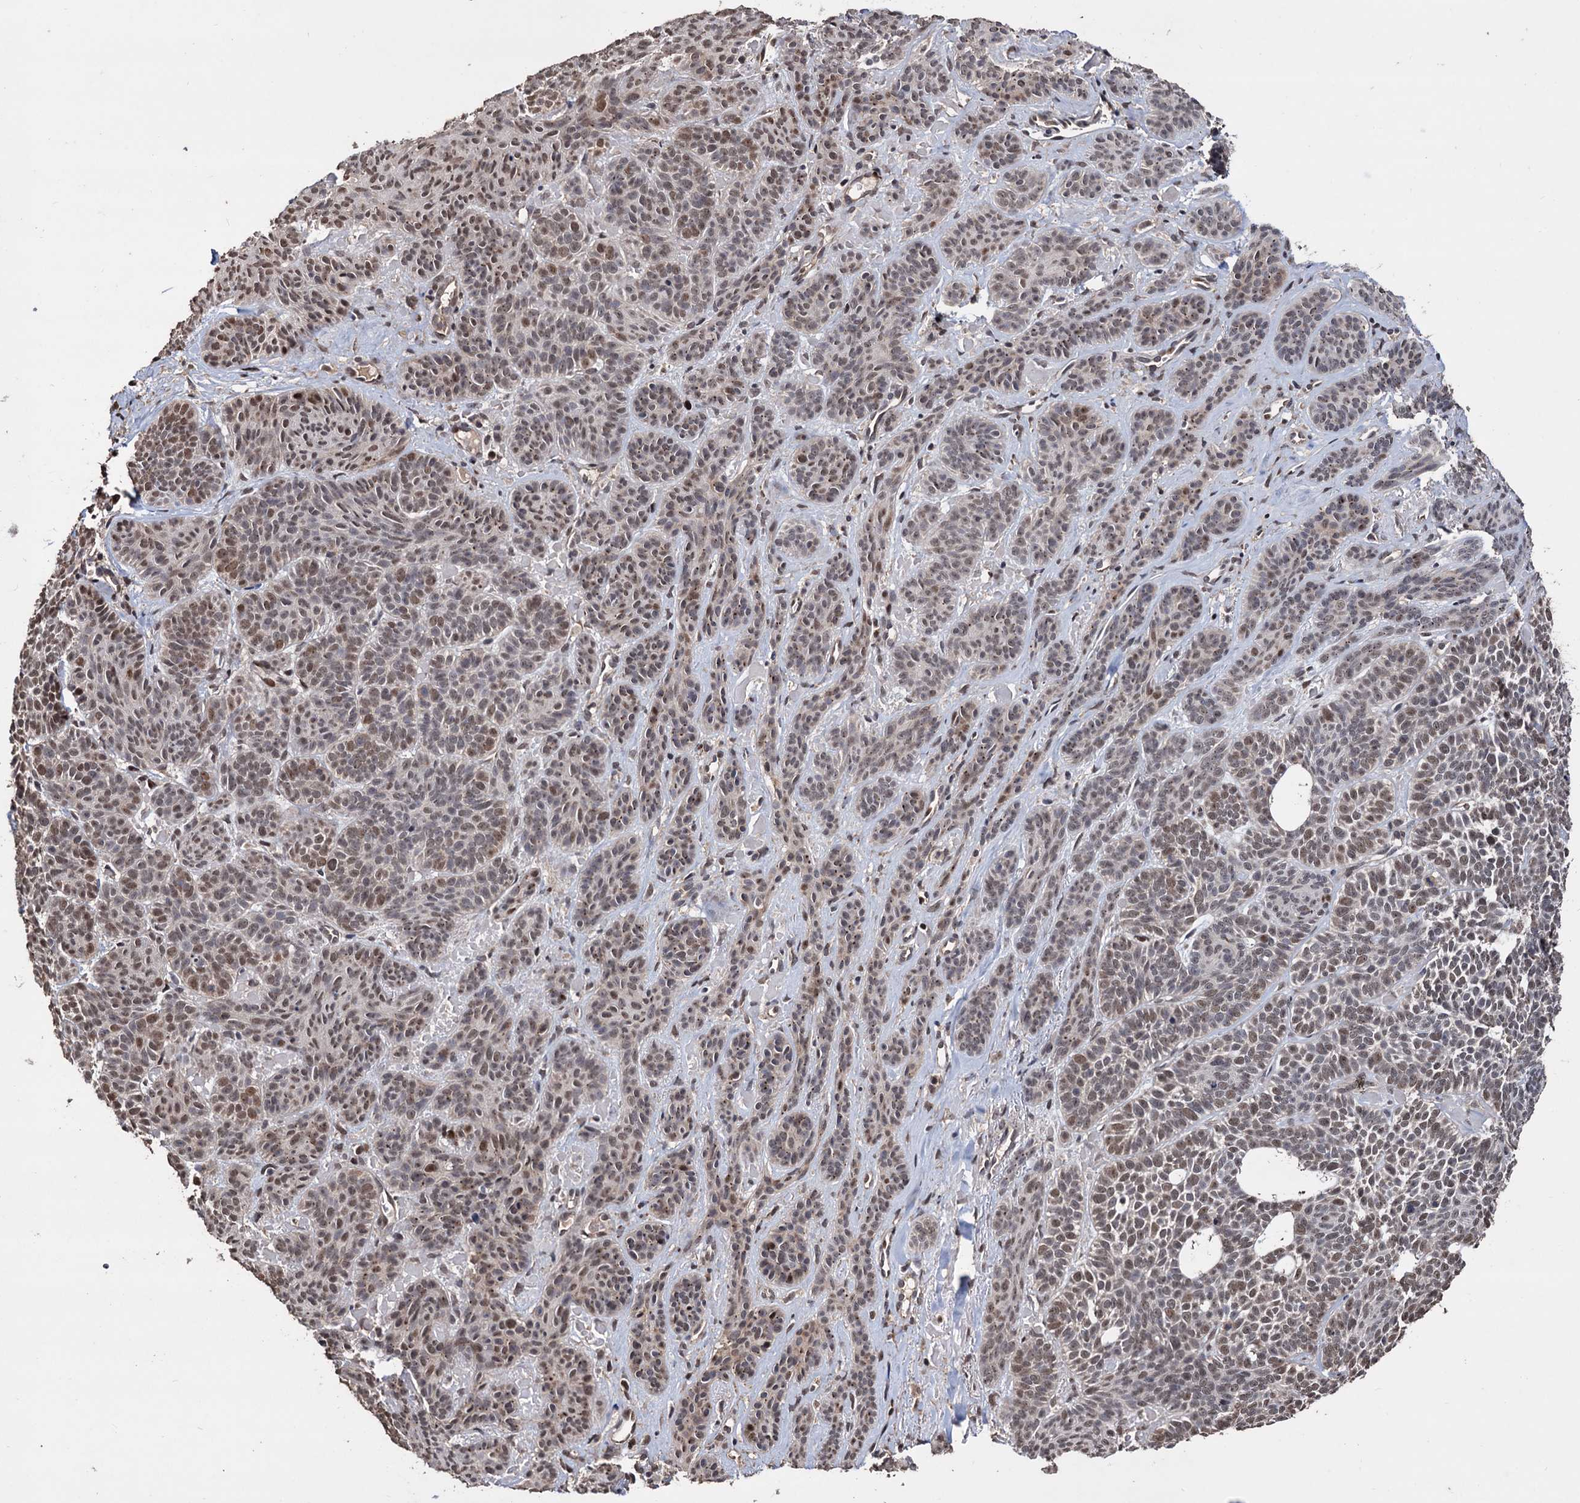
{"staining": {"intensity": "moderate", "quantity": "<25%", "location": "nuclear"}, "tissue": "skin cancer", "cell_type": "Tumor cells", "image_type": "cancer", "snomed": [{"axis": "morphology", "description": "Basal cell carcinoma"}, {"axis": "topography", "description": "Skin"}], "caption": "Skin cancer was stained to show a protein in brown. There is low levels of moderate nuclear expression in approximately <25% of tumor cells.", "gene": "KLF5", "patient": {"sex": "male", "age": 85}}